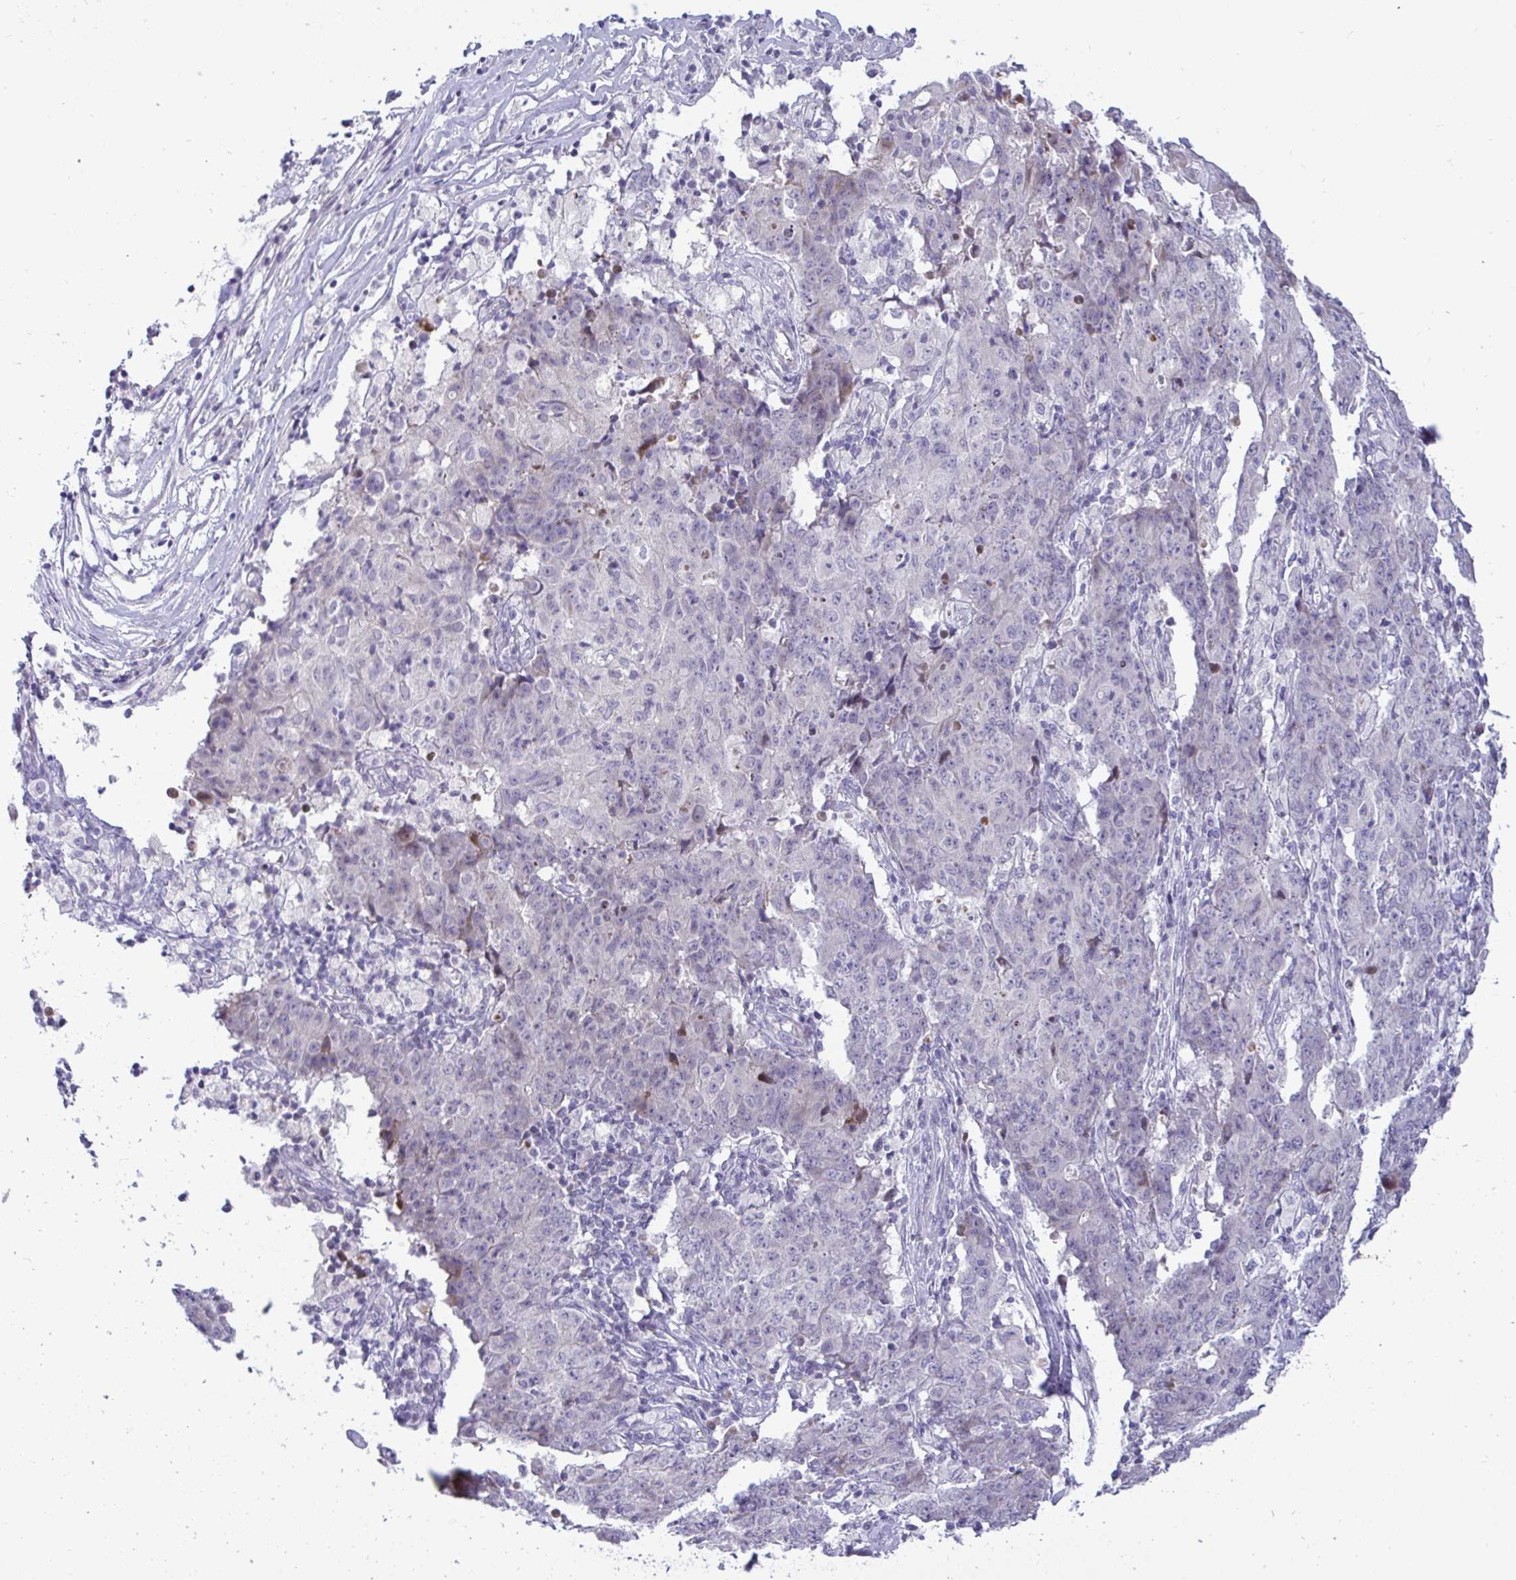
{"staining": {"intensity": "negative", "quantity": "none", "location": "none"}, "tissue": "ovarian cancer", "cell_type": "Tumor cells", "image_type": "cancer", "snomed": [{"axis": "morphology", "description": "Carcinoma, endometroid"}, {"axis": "topography", "description": "Ovary"}], "caption": "Tumor cells show no significant expression in ovarian endometroid carcinoma.", "gene": "EPOP", "patient": {"sex": "female", "age": 42}}